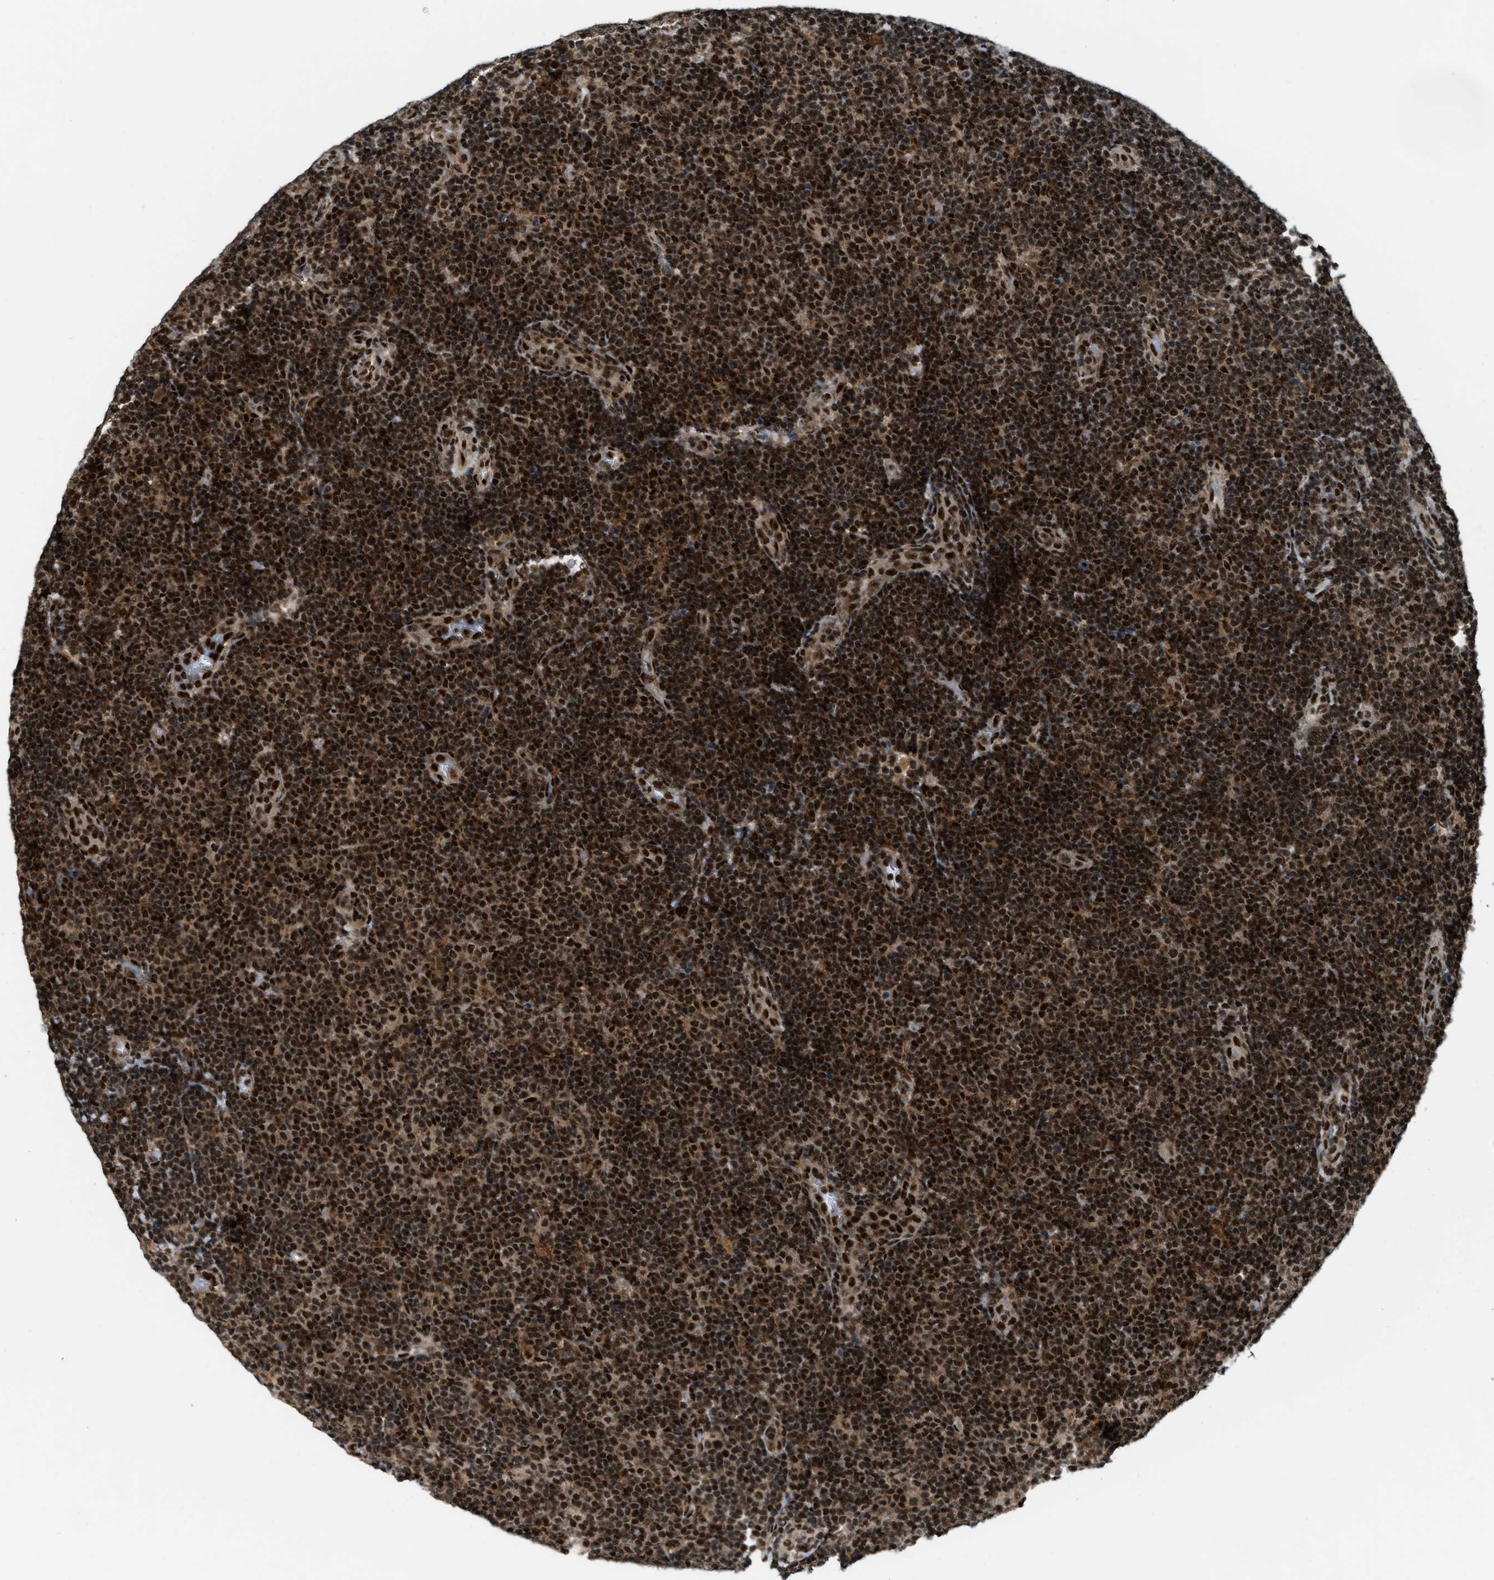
{"staining": {"intensity": "strong", "quantity": ">75%", "location": "cytoplasmic/membranous,nuclear"}, "tissue": "lymphoma", "cell_type": "Tumor cells", "image_type": "cancer", "snomed": [{"axis": "morphology", "description": "Malignant lymphoma, non-Hodgkin's type, Low grade"}, {"axis": "topography", "description": "Lymph node"}], "caption": "Strong cytoplasmic/membranous and nuclear staining is seen in about >75% of tumor cells in lymphoma. The staining was performed using DAB (3,3'-diaminobenzidine) to visualize the protein expression in brown, while the nuclei were stained in blue with hematoxylin (Magnification: 20x).", "gene": "NUMA1", "patient": {"sex": "male", "age": 83}}